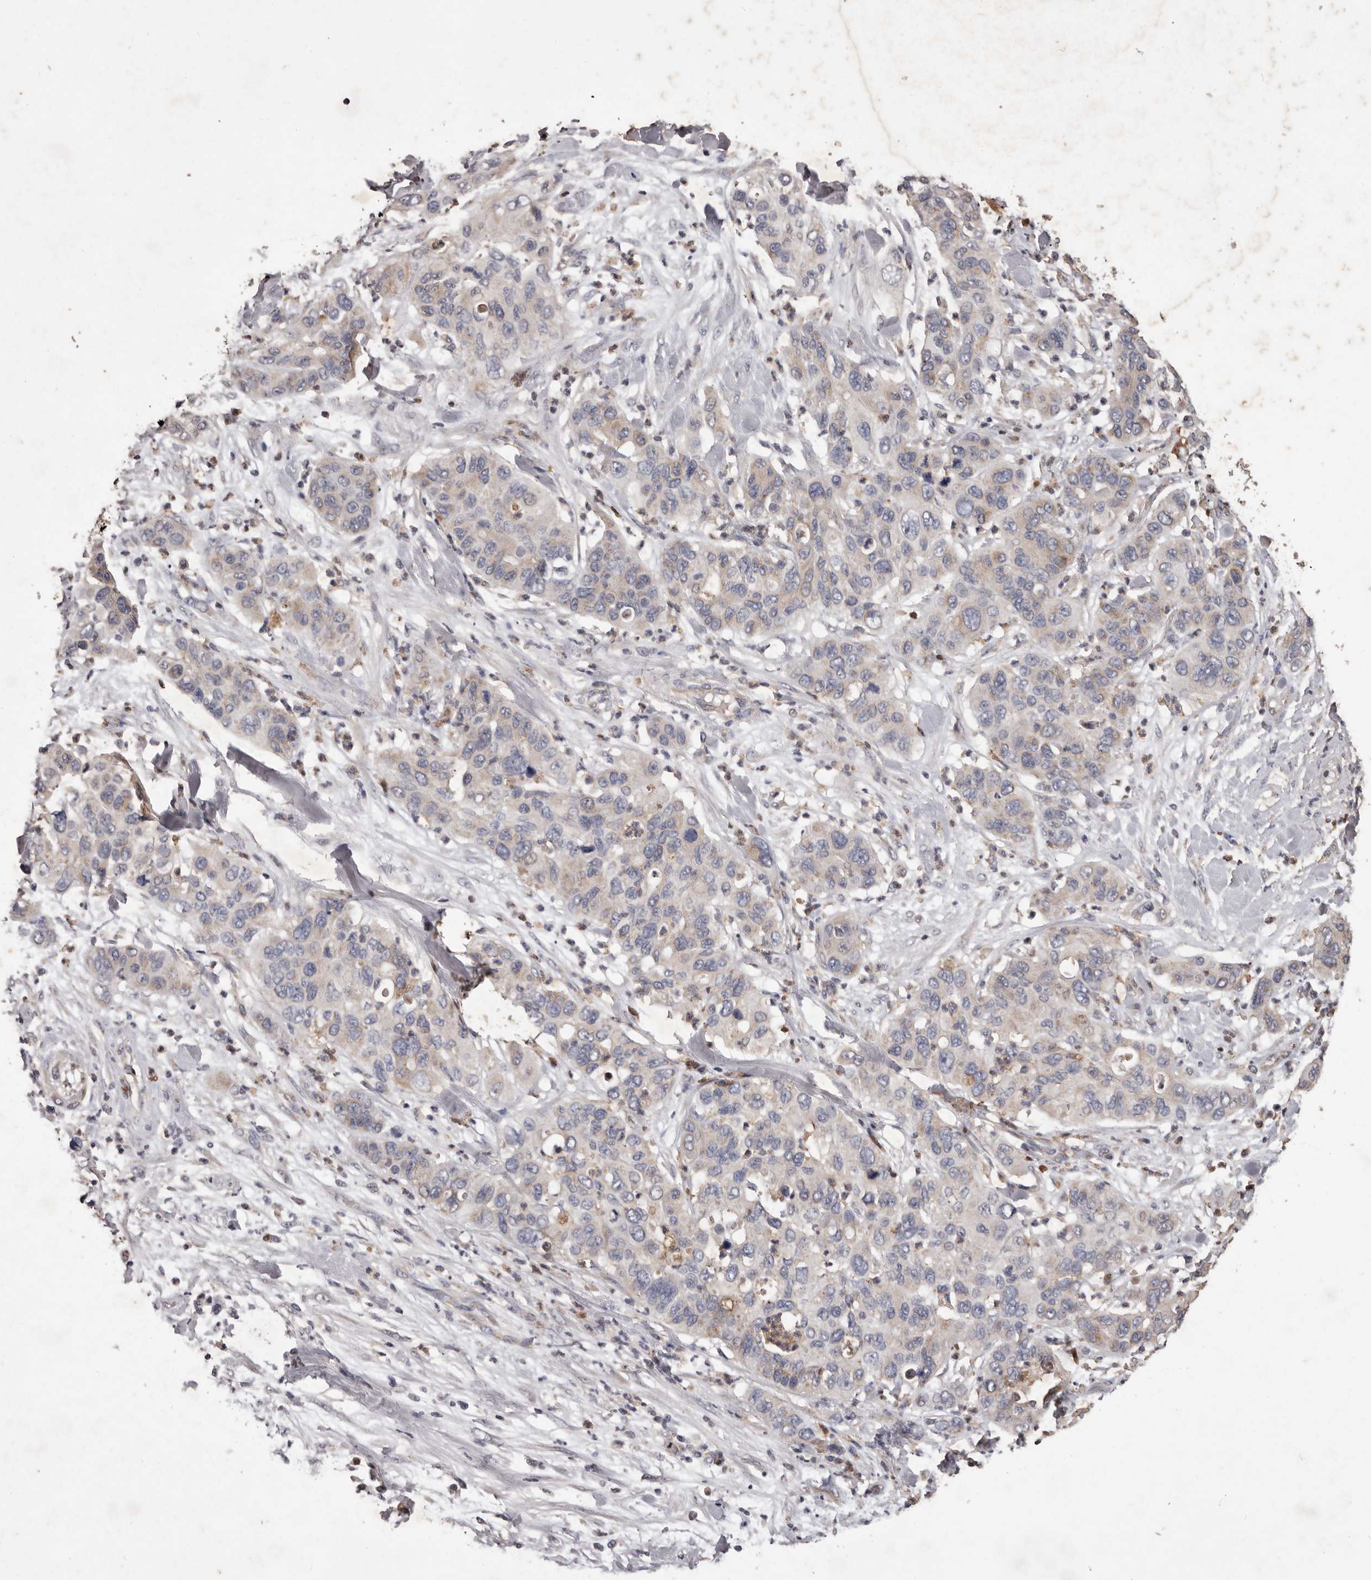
{"staining": {"intensity": "weak", "quantity": "25%-75%", "location": "cytoplasmic/membranous"}, "tissue": "pancreatic cancer", "cell_type": "Tumor cells", "image_type": "cancer", "snomed": [{"axis": "morphology", "description": "Adenocarcinoma, NOS"}, {"axis": "topography", "description": "Pancreas"}], "caption": "Brown immunohistochemical staining in human pancreatic adenocarcinoma reveals weak cytoplasmic/membranous positivity in about 25%-75% of tumor cells.", "gene": "CXCL14", "patient": {"sex": "female", "age": 71}}